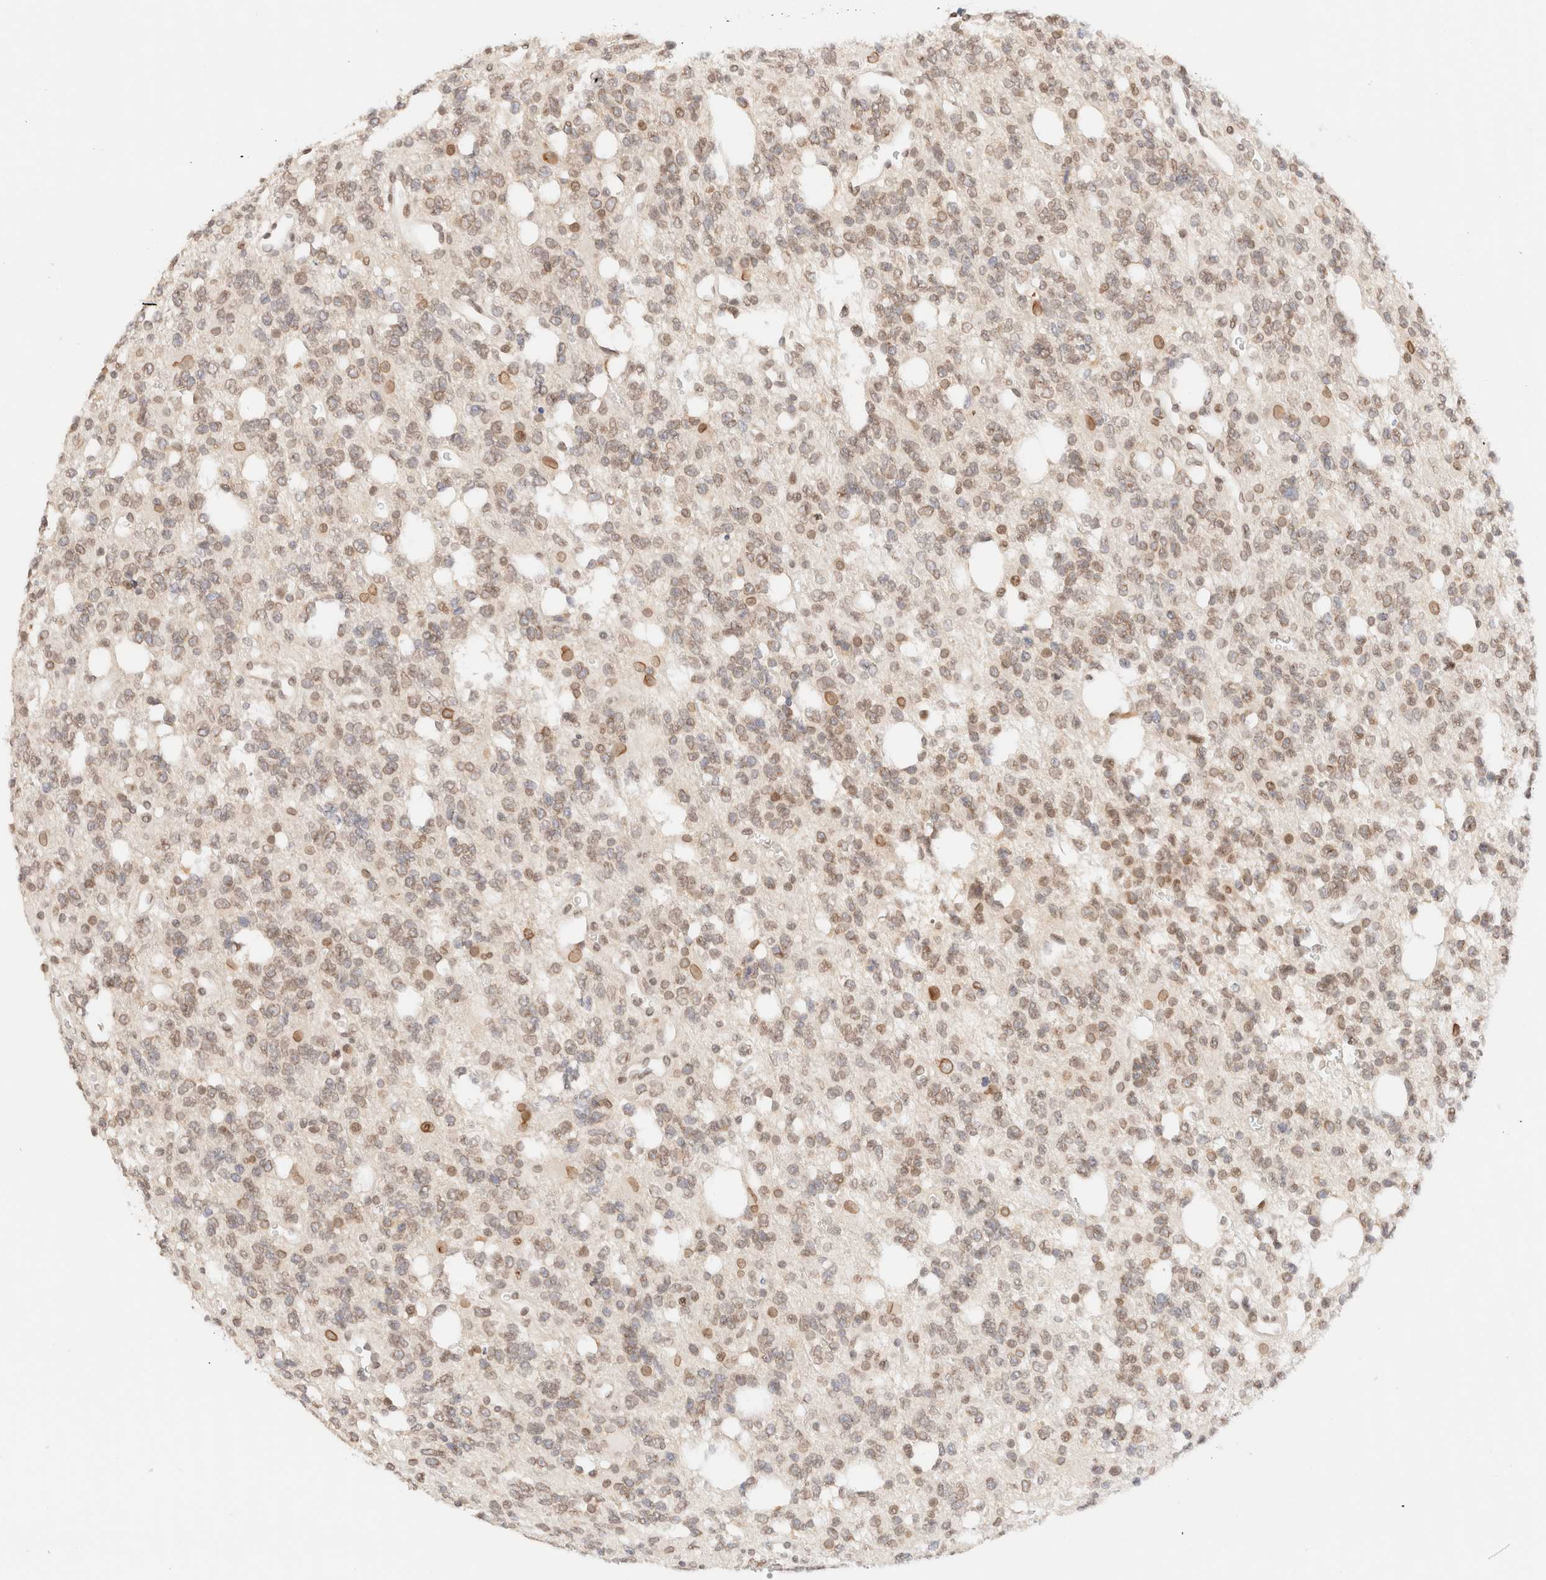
{"staining": {"intensity": "weak", "quantity": ">75%", "location": "cytoplasmic/membranous,nuclear"}, "tissue": "glioma", "cell_type": "Tumor cells", "image_type": "cancer", "snomed": [{"axis": "morphology", "description": "Glioma, malignant, High grade"}, {"axis": "topography", "description": "Brain"}], "caption": "This image shows immunohistochemistry staining of malignant high-grade glioma, with low weak cytoplasmic/membranous and nuclear positivity in about >75% of tumor cells.", "gene": "ZNF770", "patient": {"sex": "female", "age": 62}}